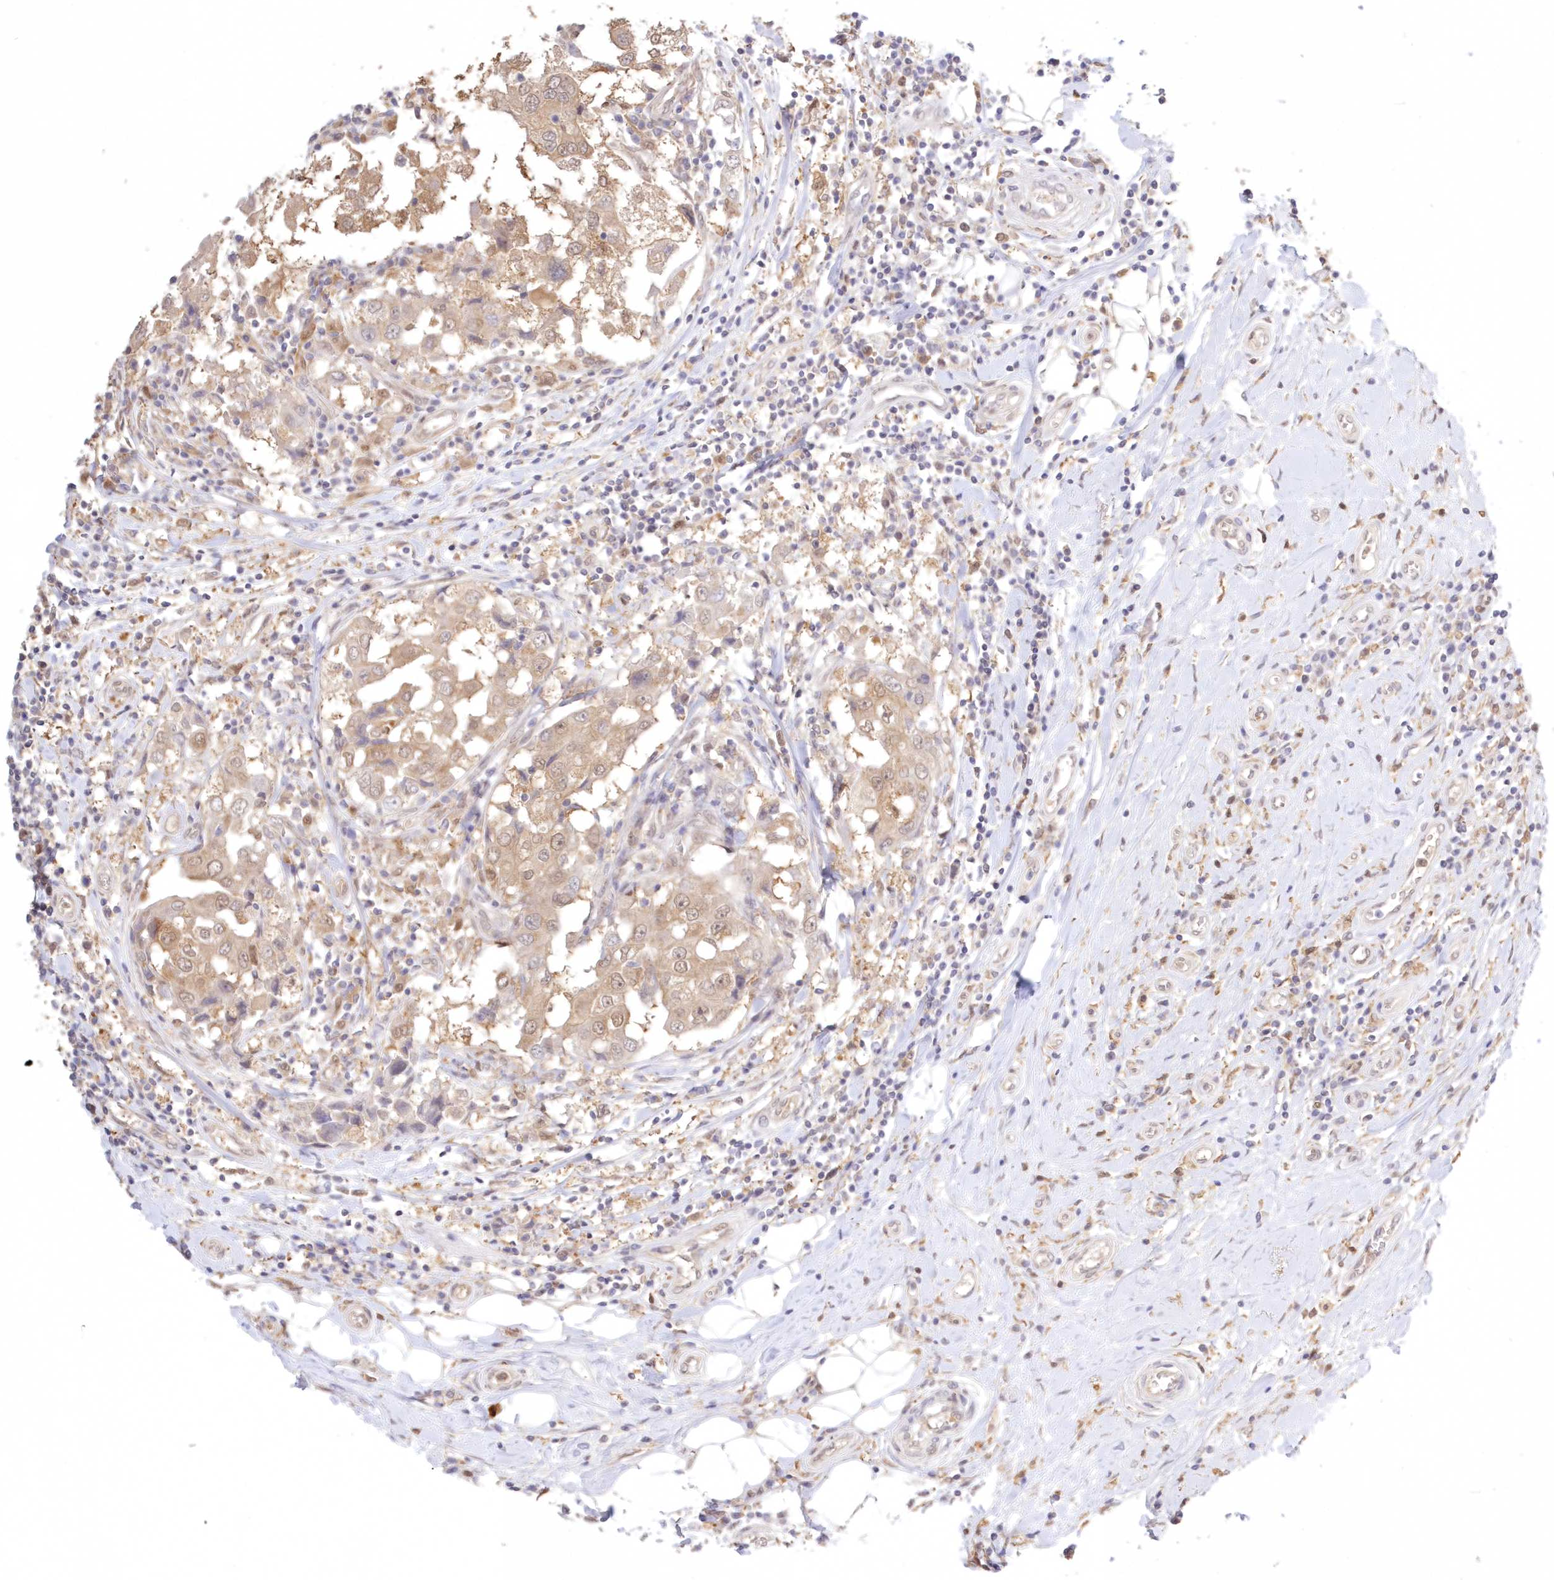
{"staining": {"intensity": "weak", "quantity": ">75%", "location": "cytoplasmic/membranous"}, "tissue": "breast cancer", "cell_type": "Tumor cells", "image_type": "cancer", "snomed": [{"axis": "morphology", "description": "Duct carcinoma"}, {"axis": "topography", "description": "Breast"}], "caption": "Protein expression analysis of human breast cancer (infiltrating ductal carcinoma) reveals weak cytoplasmic/membranous staining in about >75% of tumor cells.", "gene": "RNPEP", "patient": {"sex": "female", "age": 27}}